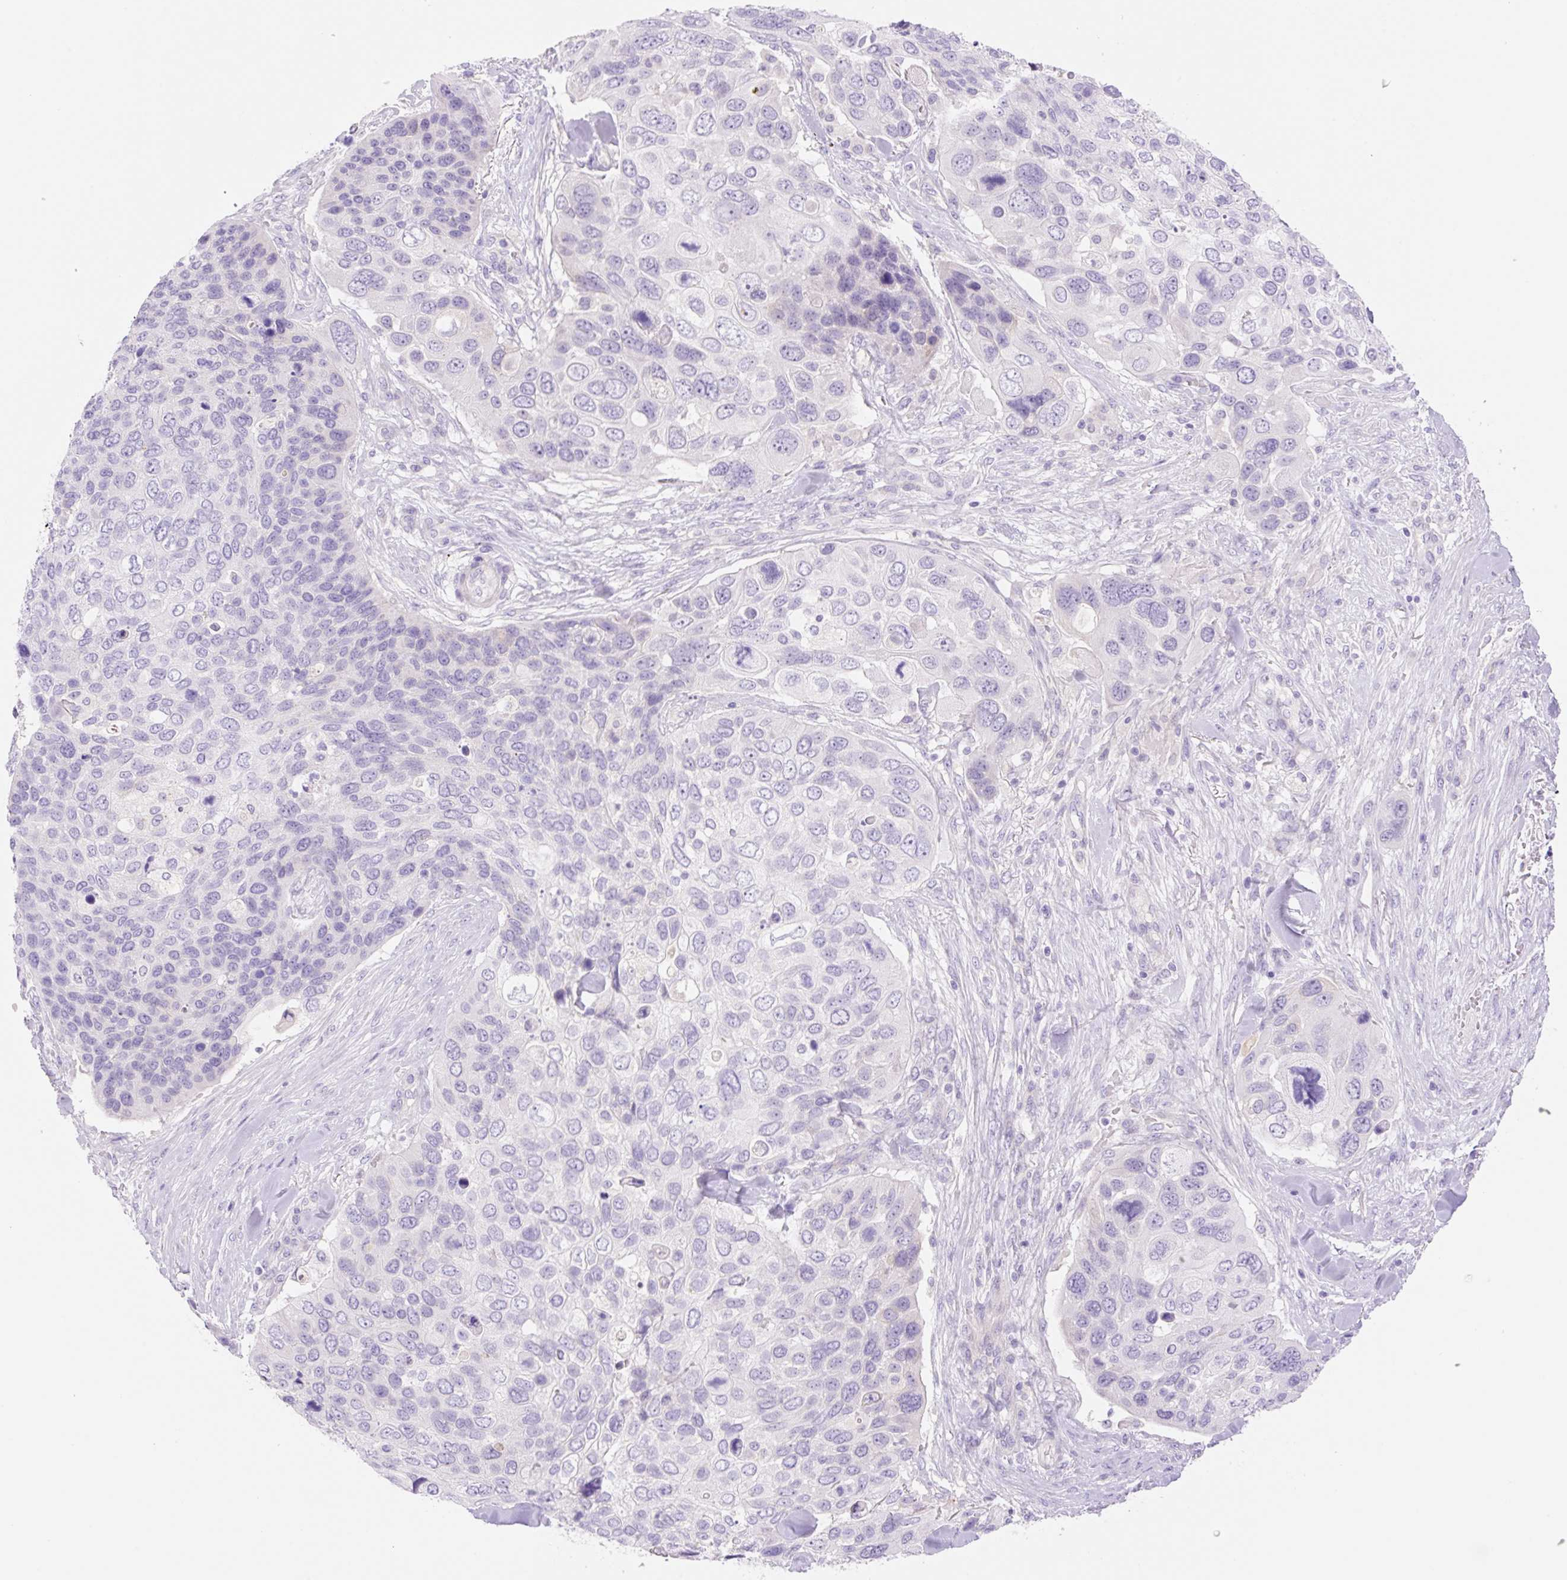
{"staining": {"intensity": "negative", "quantity": "none", "location": "none"}, "tissue": "skin cancer", "cell_type": "Tumor cells", "image_type": "cancer", "snomed": [{"axis": "morphology", "description": "Basal cell carcinoma"}, {"axis": "topography", "description": "Skin"}], "caption": "DAB (3,3'-diaminobenzidine) immunohistochemical staining of skin cancer displays no significant expression in tumor cells.", "gene": "DENND5A", "patient": {"sex": "female", "age": 74}}